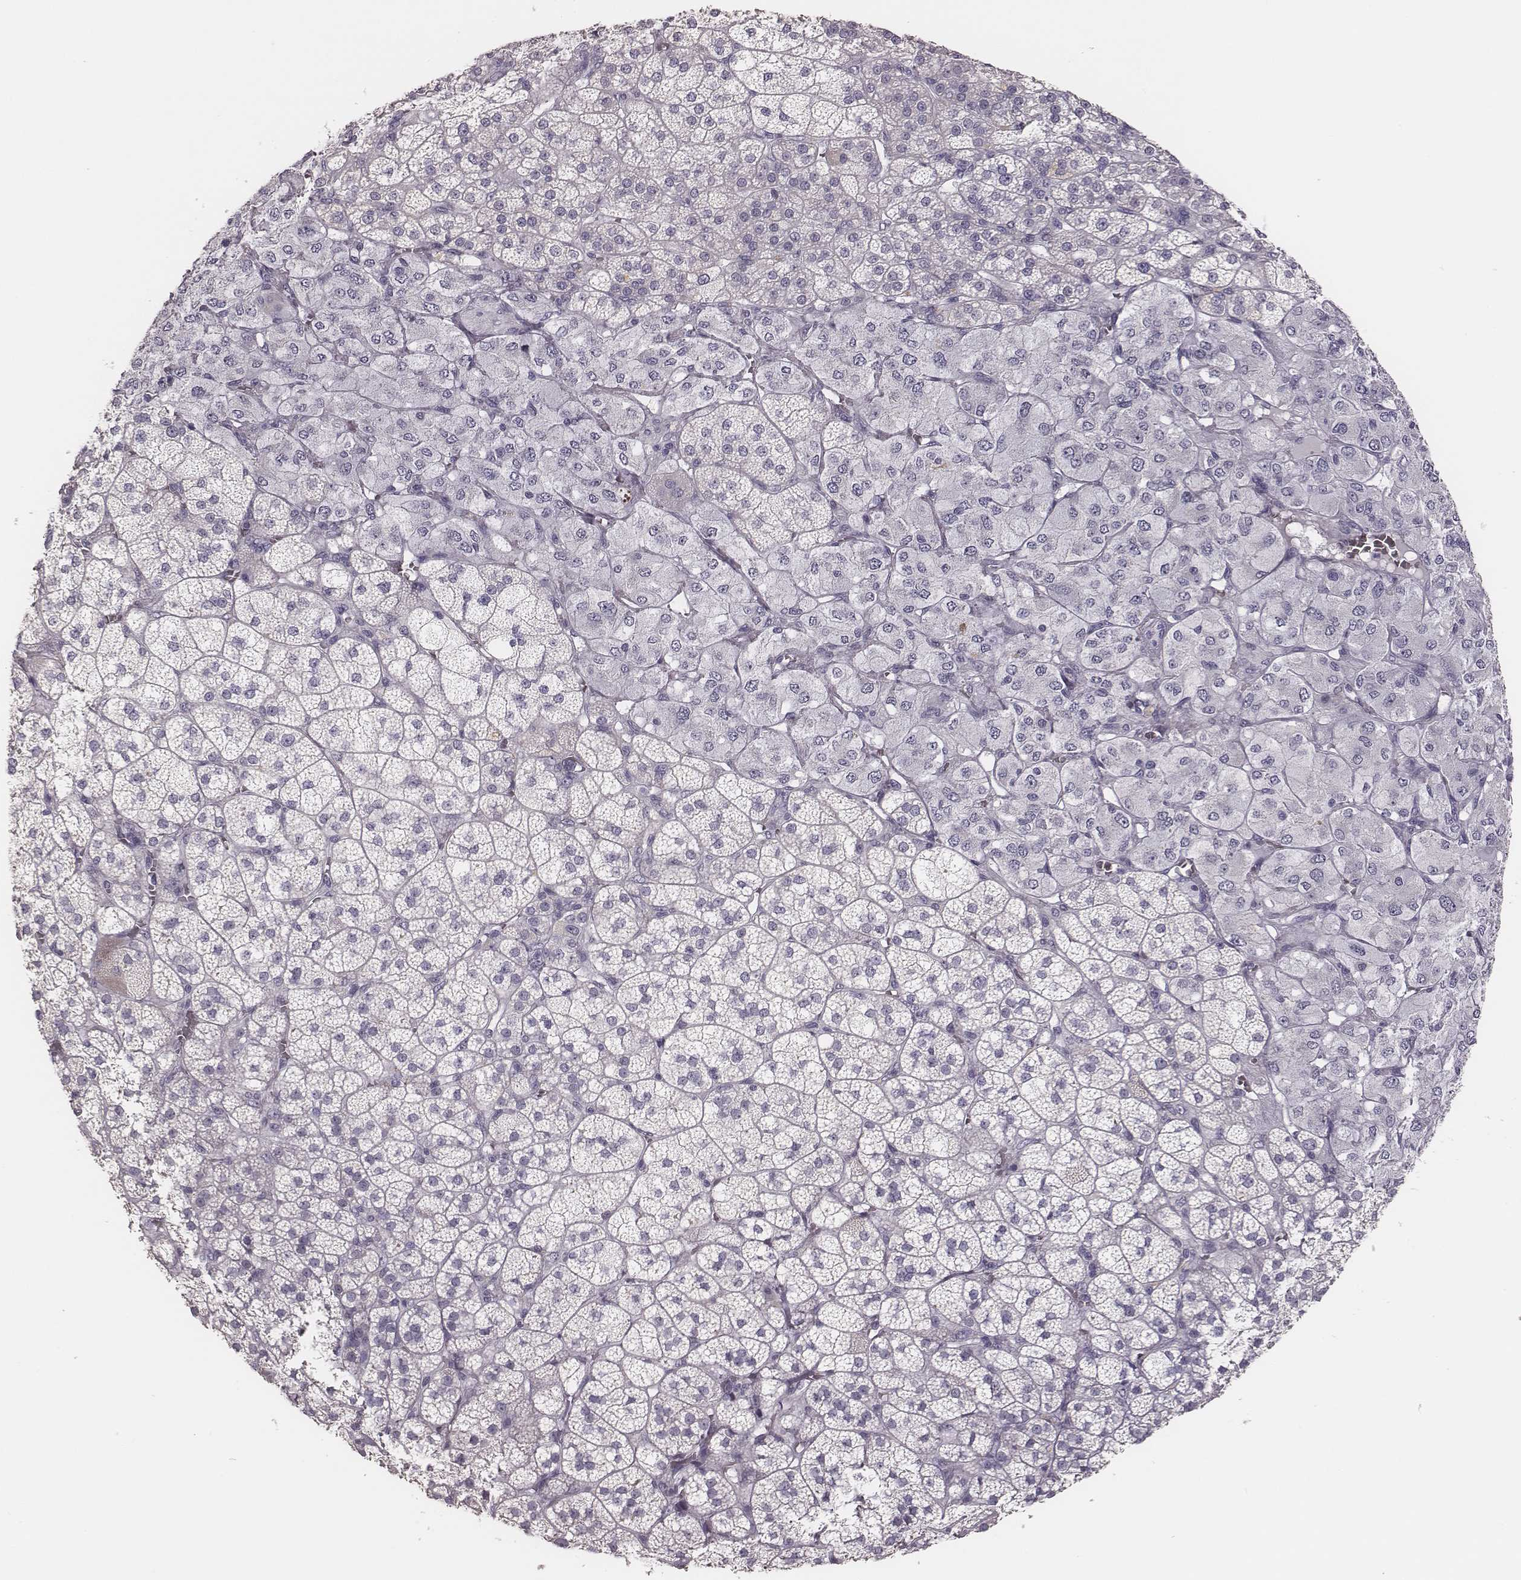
{"staining": {"intensity": "negative", "quantity": "none", "location": "none"}, "tissue": "adrenal gland", "cell_type": "Glandular cells", "image_type": "normal", "snomed": [{"axis": "morphology", "description": "Normal tissue, NOS"}, {"axis": "topography", "description": "Adrenal gland"}], "caption": "Immunohistochemistry (IHC) of normal adrenal gland demonstrates no staining in glandular cells.", "gene": "ADGRF4", "patient": {"sex": "female", "age": 60}}